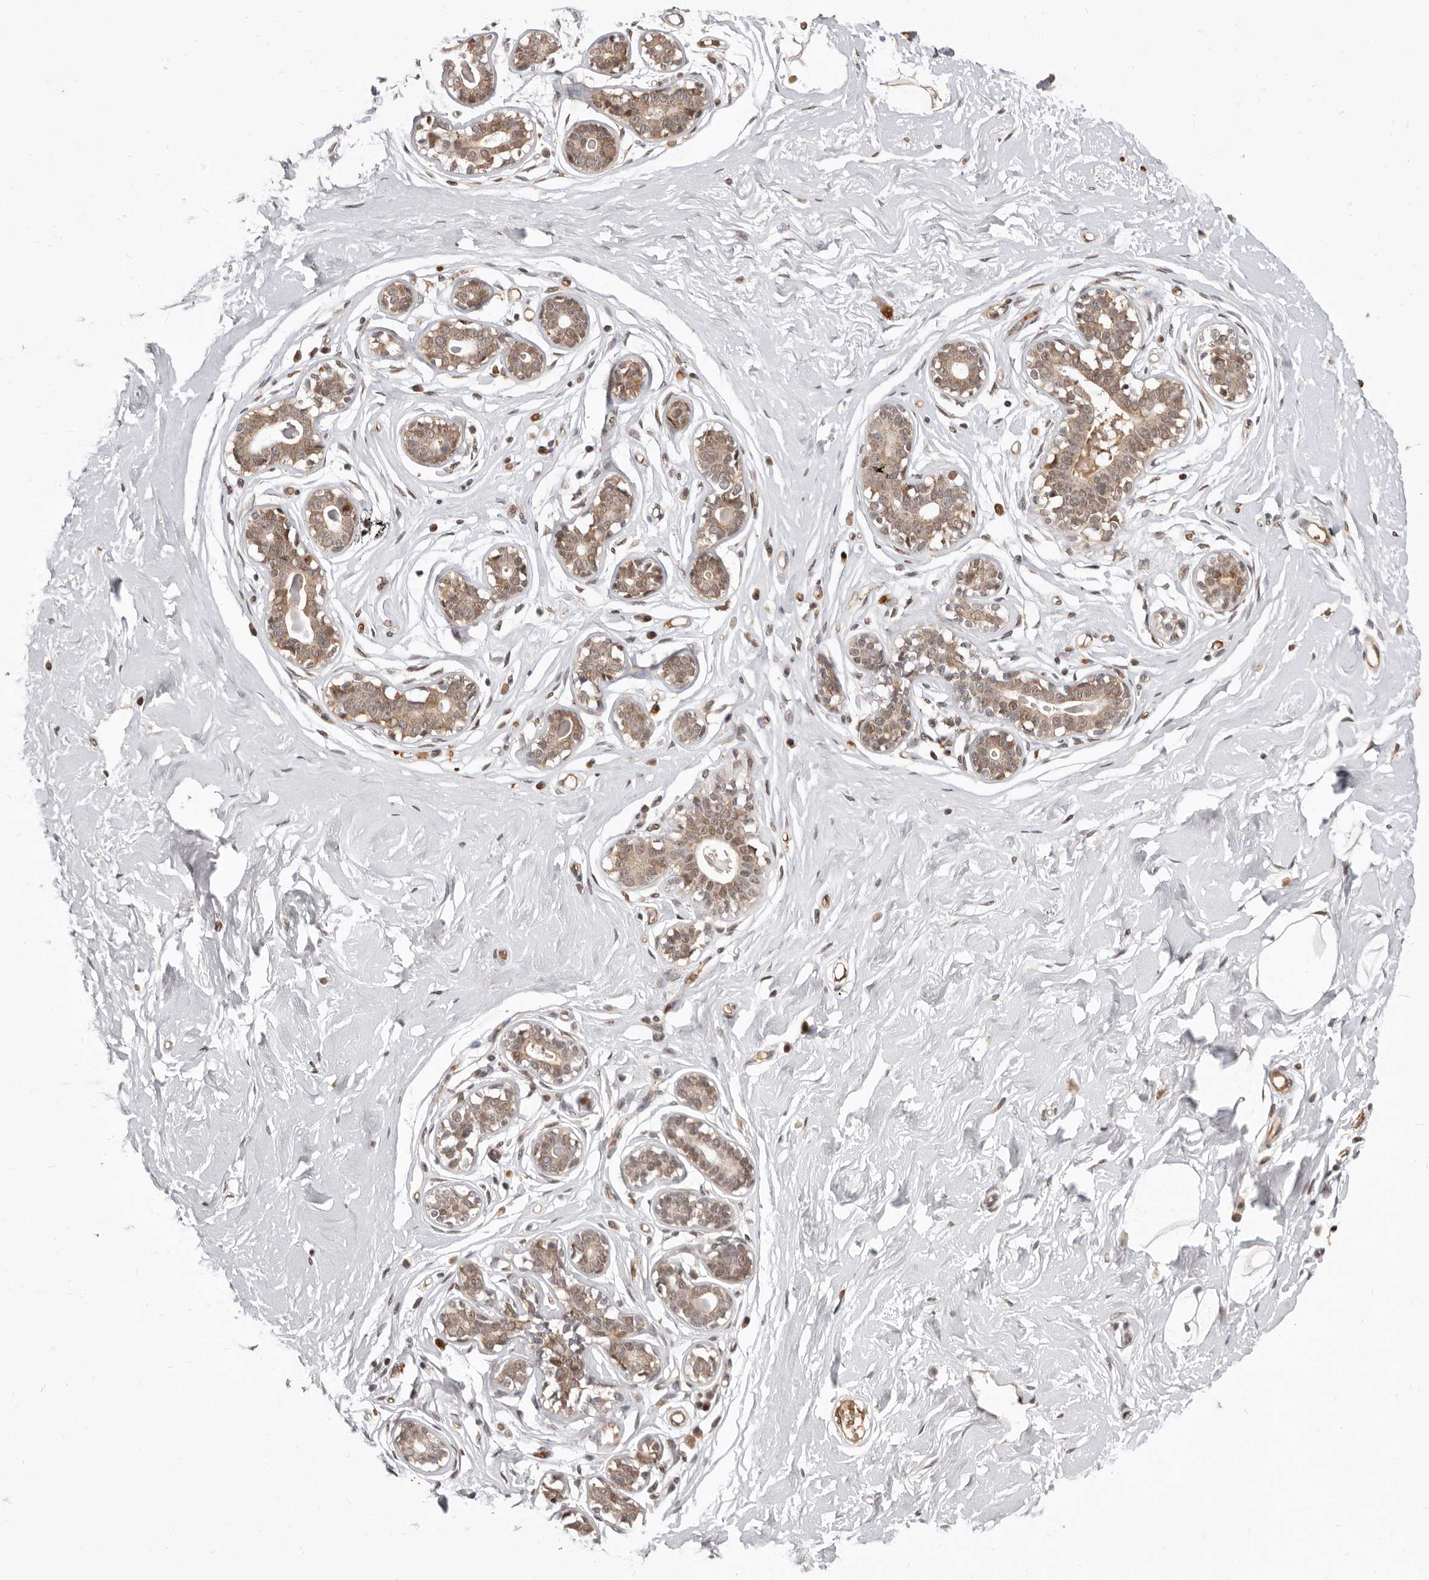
{"staining": {"intensity": "moderate", "quantity": ">75%", "location": "cytoplasmic/membranous,nuclear"}, "tissue": "breast", "cell_type": "Adipocytes", "image_type": "normal", "snomed": [{"axis": "morphology", "description": "Normal tissue, NOS"}, {"axis": "morphology", "description": "Adenoma, NOS"}, {"axis": "topography", "description": "Breast"}], "caption": "Immunohistochemistry photomicrograph of benign breast: breast stained using immunohistochemistry reveals medium levels of moderate protein expression localized specifically in the cytoplasmic/membranous,nuclear of adipocytes, appearing as a cytoplasmic/membranous,nuclear brown color.", "gene": "NCOA3", "patient": {"sex": "female", "age": 23}}